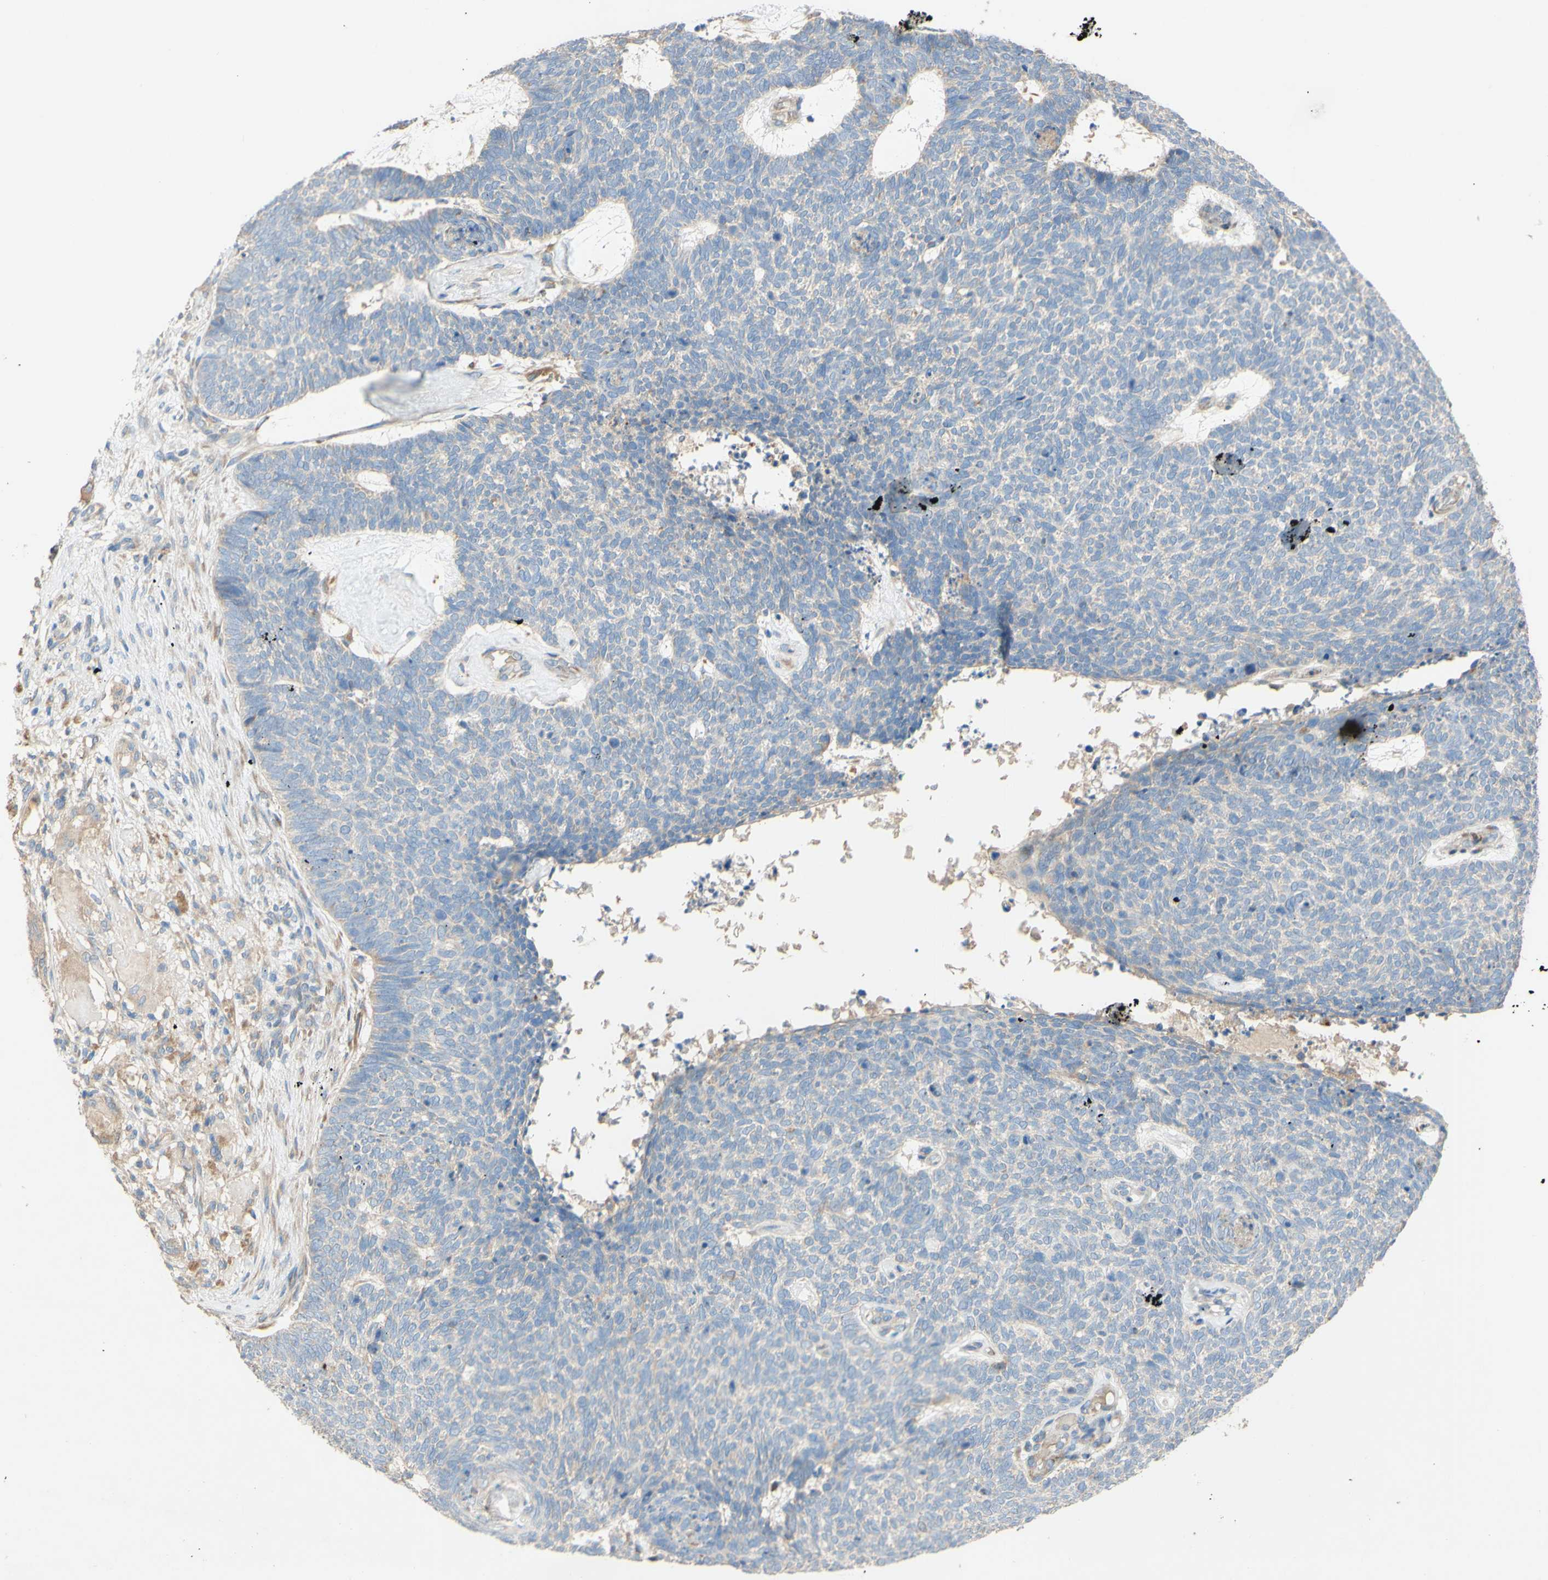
{"staining": {"intensity": "negative", "quantity": "none", "location": "none"}, "tissue": "skin cancer", "cell_type": "Tumor cells", "image_type": "cancer", "snomed": [{"axis": "morphology", "description": "Basal cell carcinoma"}, {"axis": "topography", "description": "Skin"}], "caption": "Tumor cells are negative for protein expression in human skin cancer (basal cell carcinoma). (Stains: DAB immunohistochemistry with hematoxylin counter stain, Microscopy: brightfield microscopy at high magnification).", "gene": "DKK3", "patient": {"sex": "female", "age": 84}}